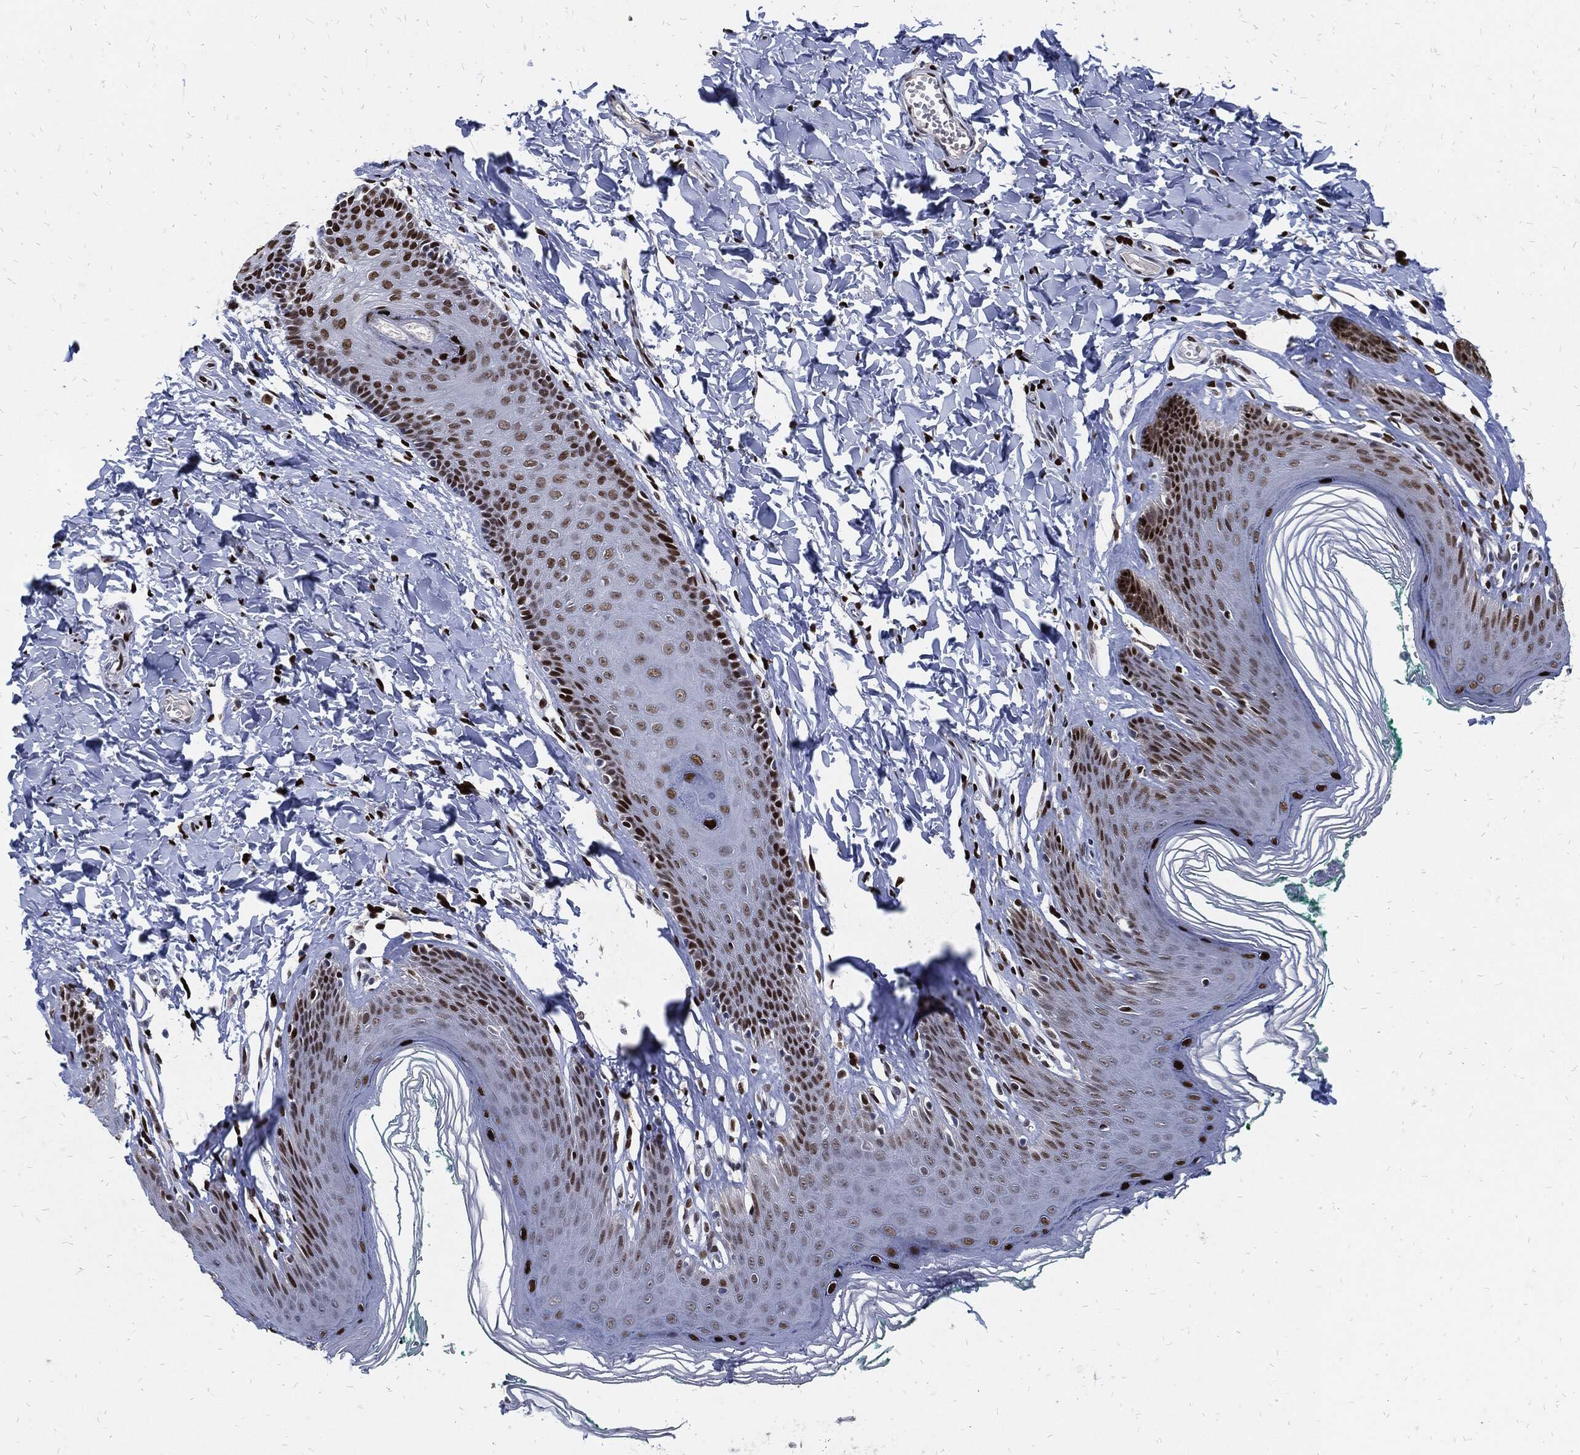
{"staining": {"intensity": "strong", "quantity": "<25%", "location": "nuclear"}, "tissue": "skin", "cell_type": "Epidermal cells", "image_type": "normal", "snomed": [{"axis": "morphology", "description": "Normal tissue, NOS"}, {"axis": "topography", "description": "Vulva"}], "caption": "This histopathology image displays IHC staining of benign skin, with medium strong nuclear staining in approximately <25% of epidermal cells.", "gene": "JUN", "patient": {"sex": "female", "age": 66}}